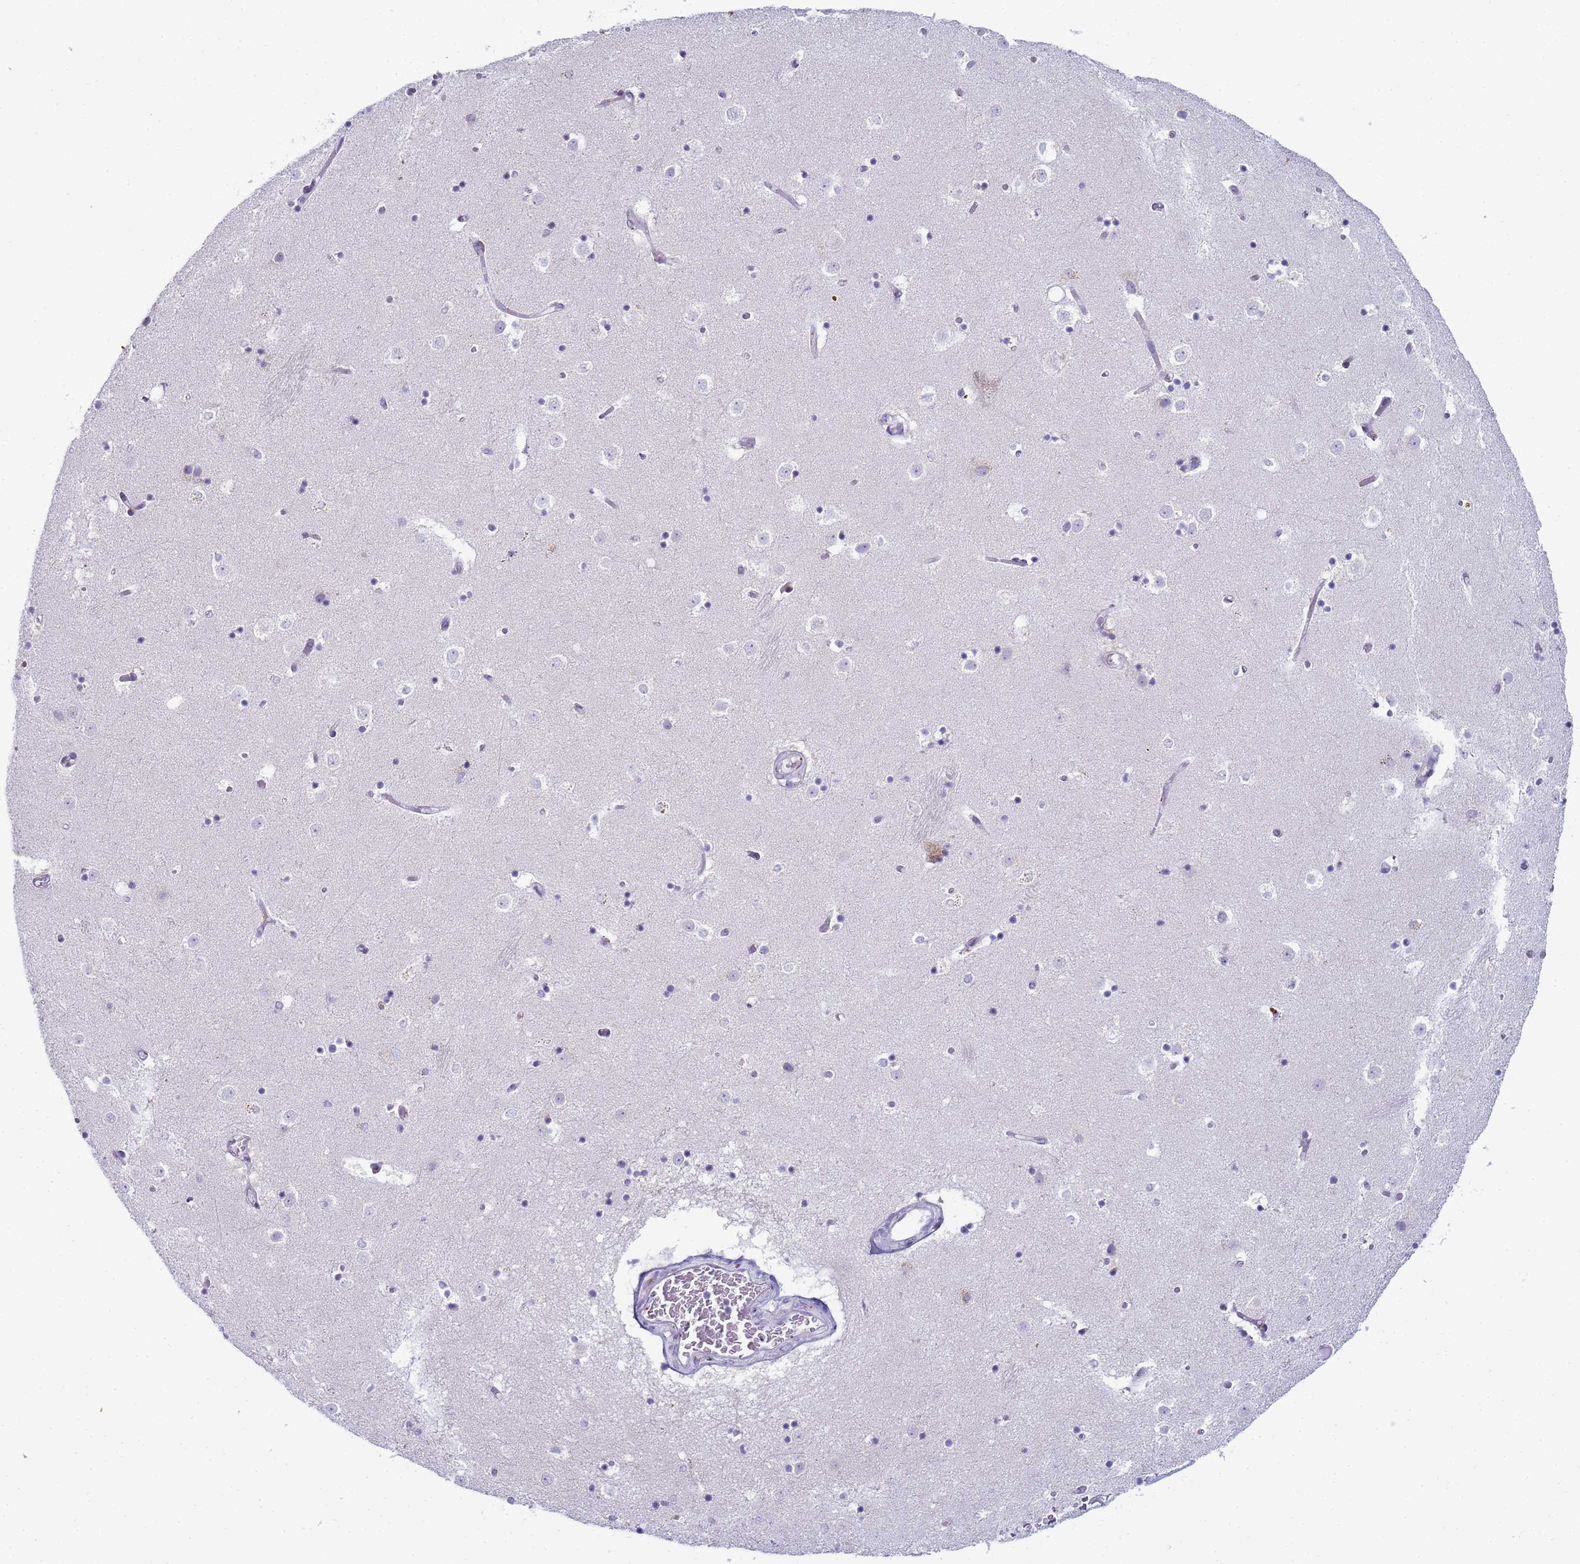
{"staining": {"intensity": "negative", "quantity": "none", "location": "none"}, "tissue": "caudate", "cell_type": "Glial cells", "image_type": "normal", "snomed": [{"axis": "morphology", "description": "Normal tissue, NOS"}, {"axis": "topography", "description": "Lateral ventricle wall"}], "caption": "Human caudate stained for a protein using IHC displays no expression in glial cells.", "gene": "CR1", "patient": {"sex": "female", "age": 52}}